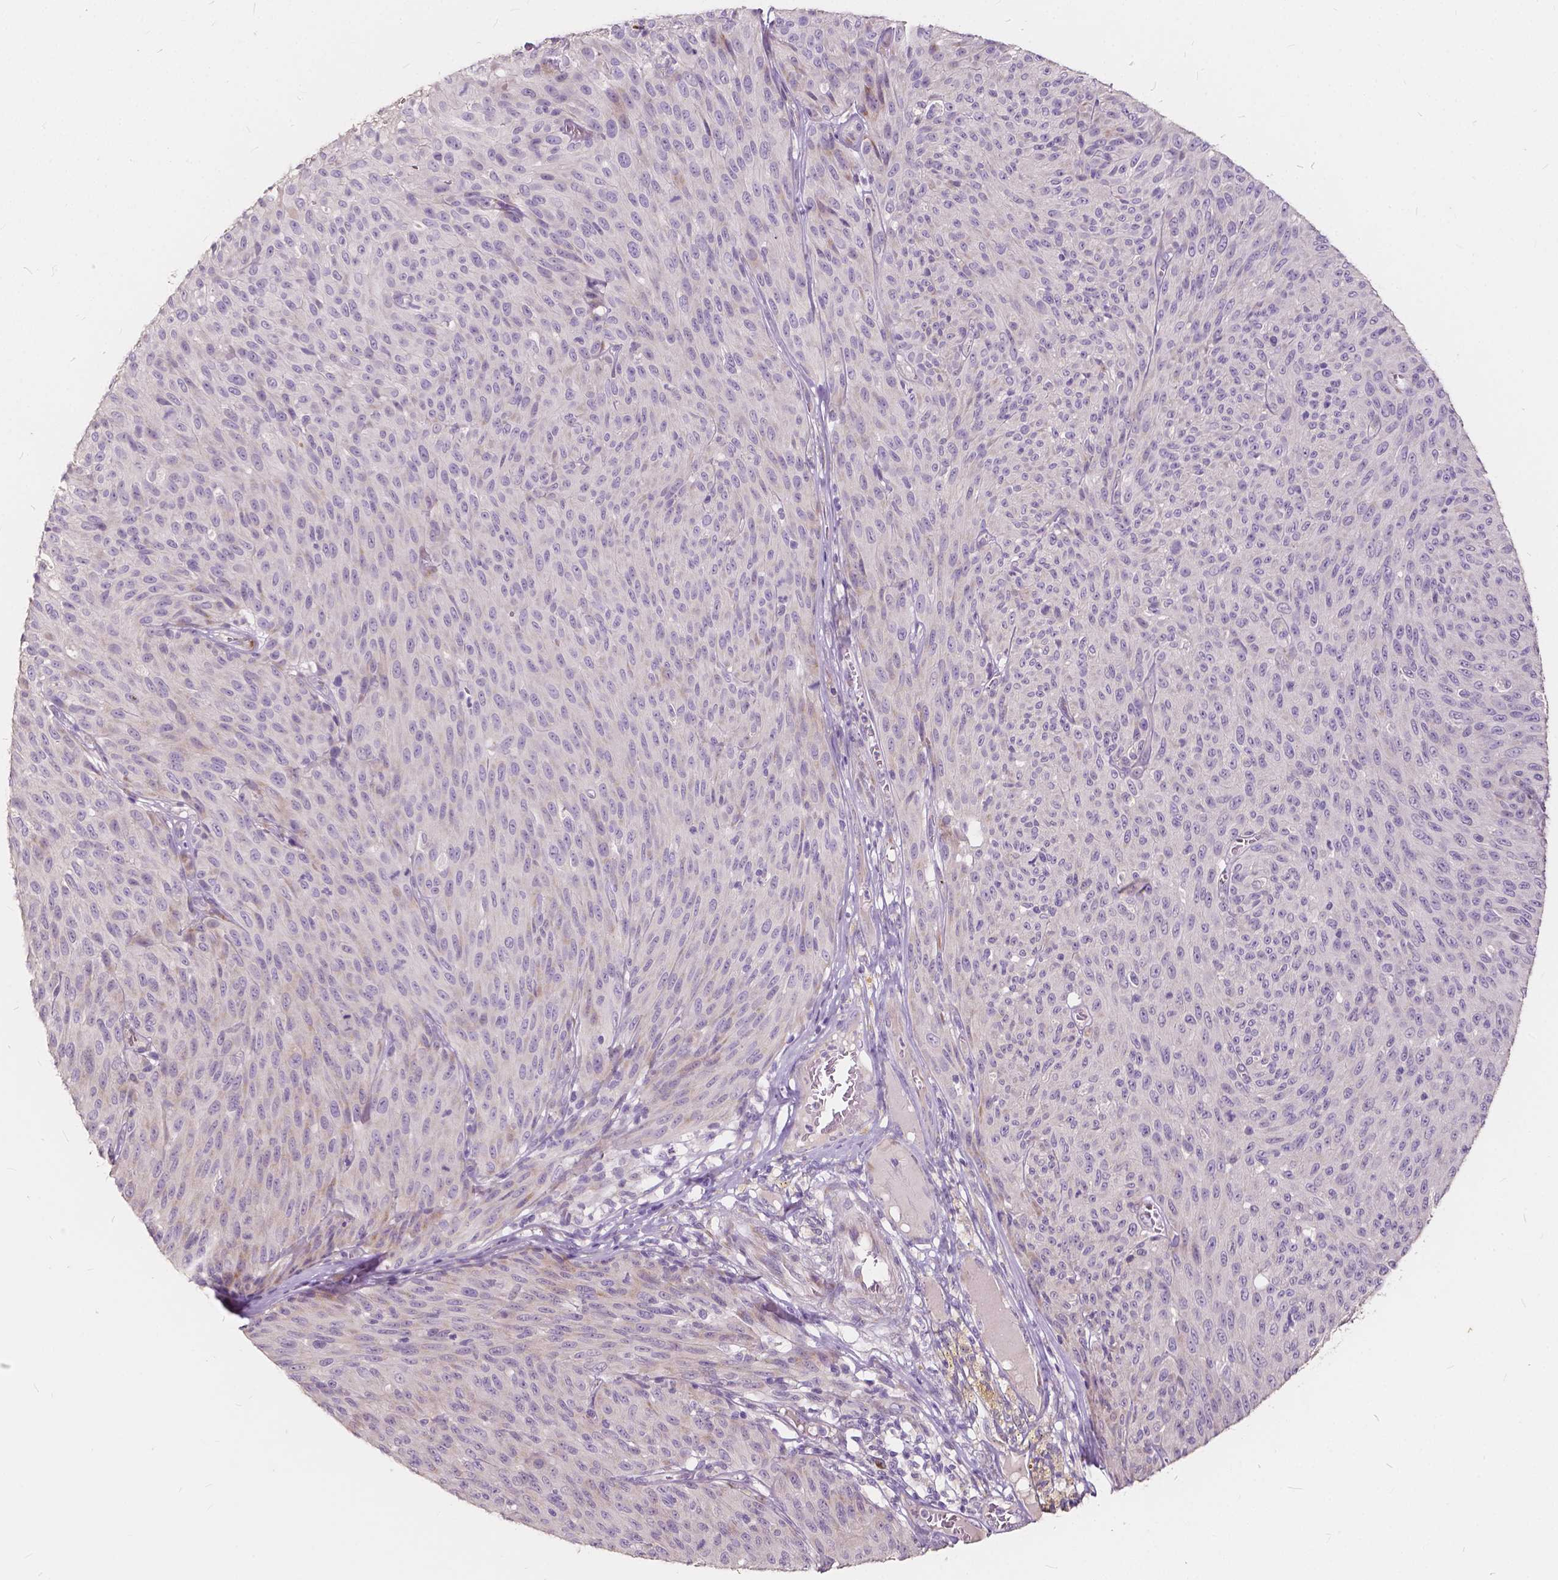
{"staining": {"intensity": "negative", "quantity": "none", "location": "none"}, "tissue": "melanoma", "cell_type": "Tumor cells", "image_type": "cancer", "snomed": [{"axis": "morphology", "description": "Malignant melanoma, NOS"}, {"axis": "topography", "description": "Skin"}], "caption": "Tumor cells show no significant expression in malignant melanoma. Brightfield microscopy of immunohistochemistry (IHC) stained with DAB (3,3'-diaminobenzidine) (brown) and hematoxylin (blue), captured at high magnification.", "gene": "SLC7A8", "patient": {"sex": "male", "age": 85}}